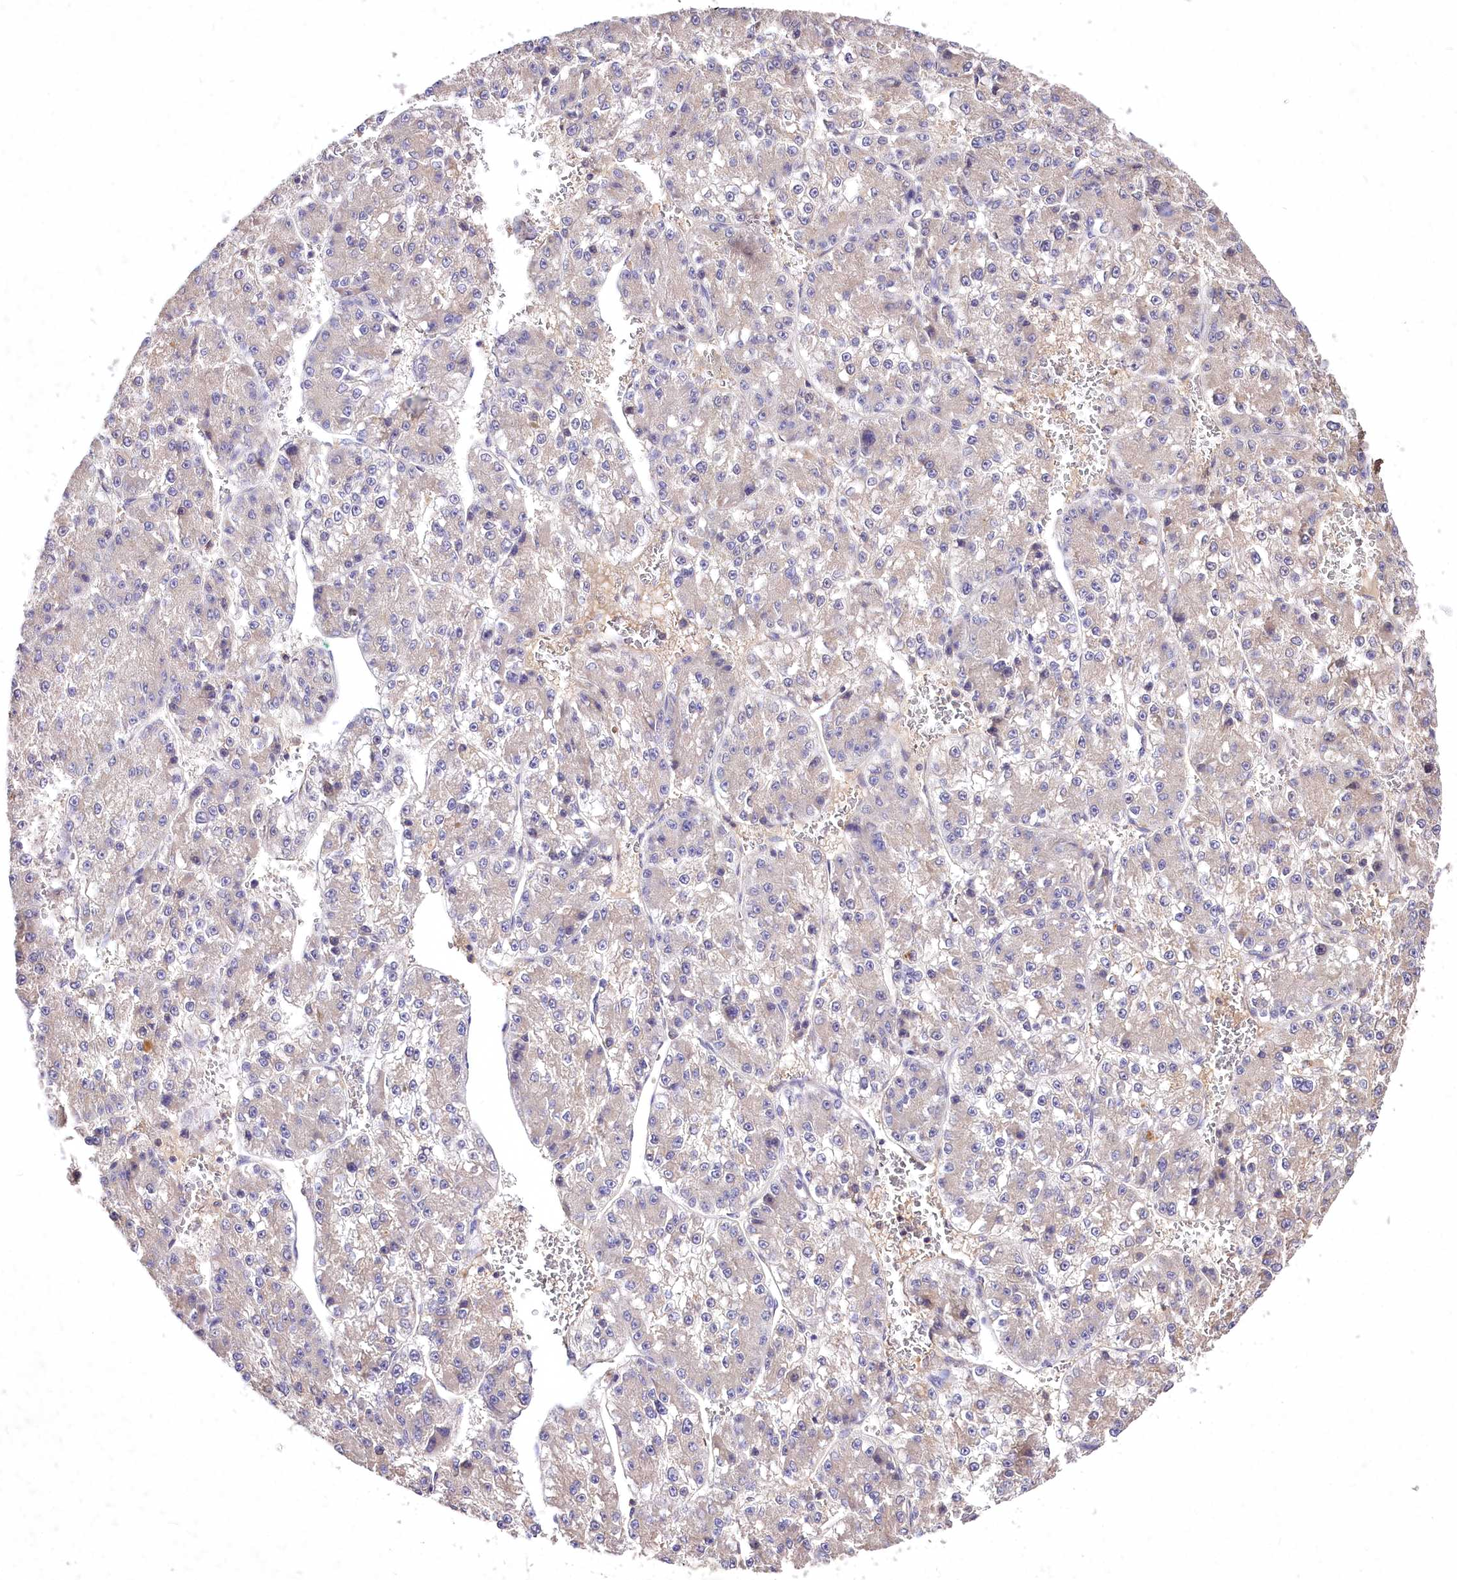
{"staining": {"intensity": "negative", "quantity": "none", "location": "none"}, "tissue": "liver cancer", "cell_type": "Tumor cells", "image_type": "cancer", "snomed": [{"axis": "morphology", "description": "Carcinoma, Hepatocellular, NOS"}, {"axis": "topography", "description": "Liver"}], "caption": "Immunohistochemistry (IHC) of hepatocellular carcinoma (liver) displays no staining in tumor cells.", "gene": "PCYOX1L", "patient": {"sex": "female", "age": 73}}